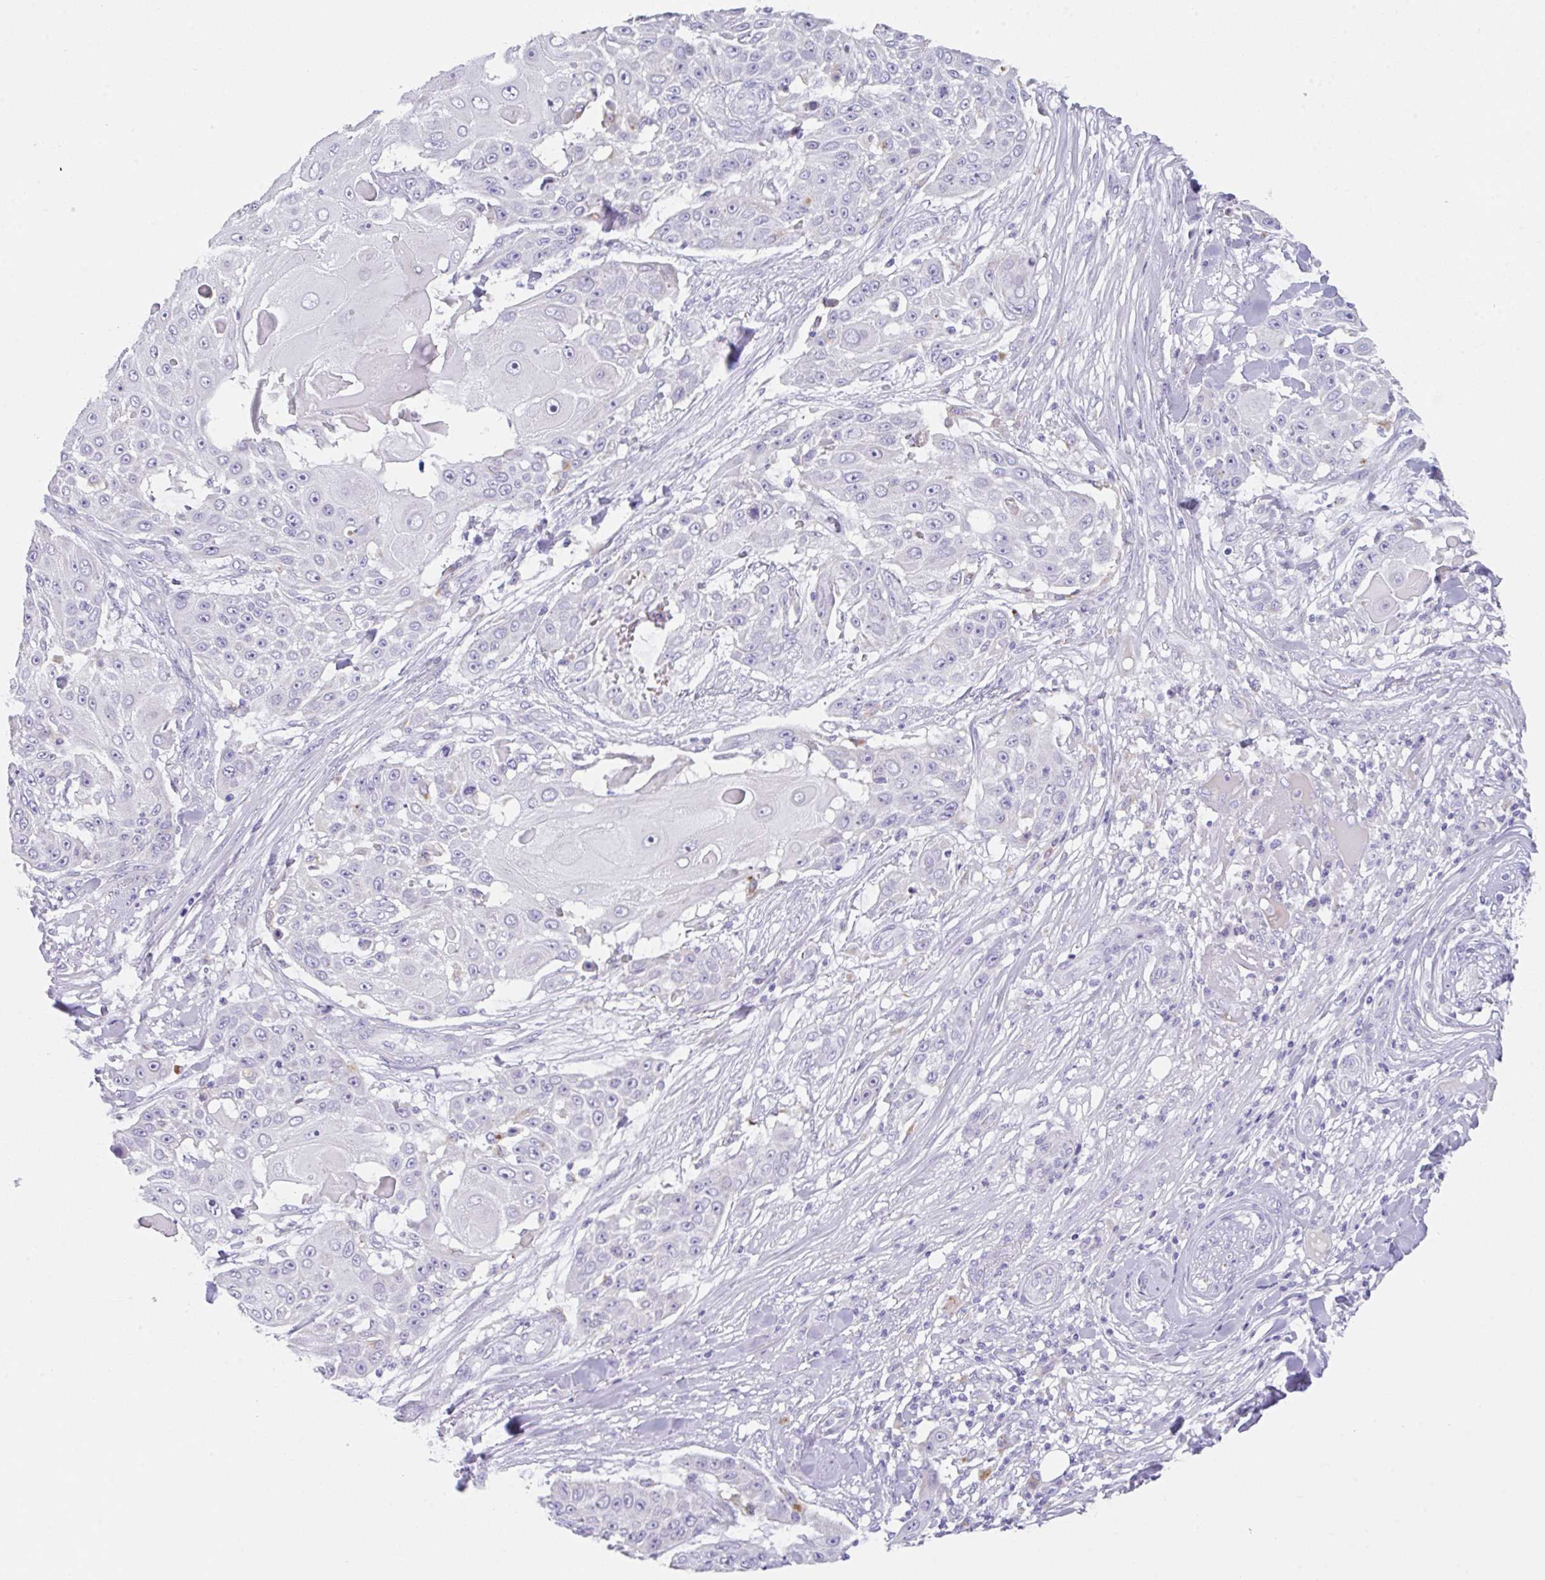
{"staining": {"intensity": "negative", "quantity": "none", "location": "none"}, "tissue": "skin cancer", "cell_type": "Tumor cells", "image_type": "cancer", "snomed": [{"axis": "morphology", "description": "Squamous cell carcinoma, NOS"}, {"axis": "topography", "description": "Skin"}], "caption": "Skin squamous cell carcinoma was stained to show a protein in brown. There is no significant positivity in tumor cells. Nuclei are stained in blue.", "gene": "TRAF4", "patient": {"sex": "female", "age": 86}}